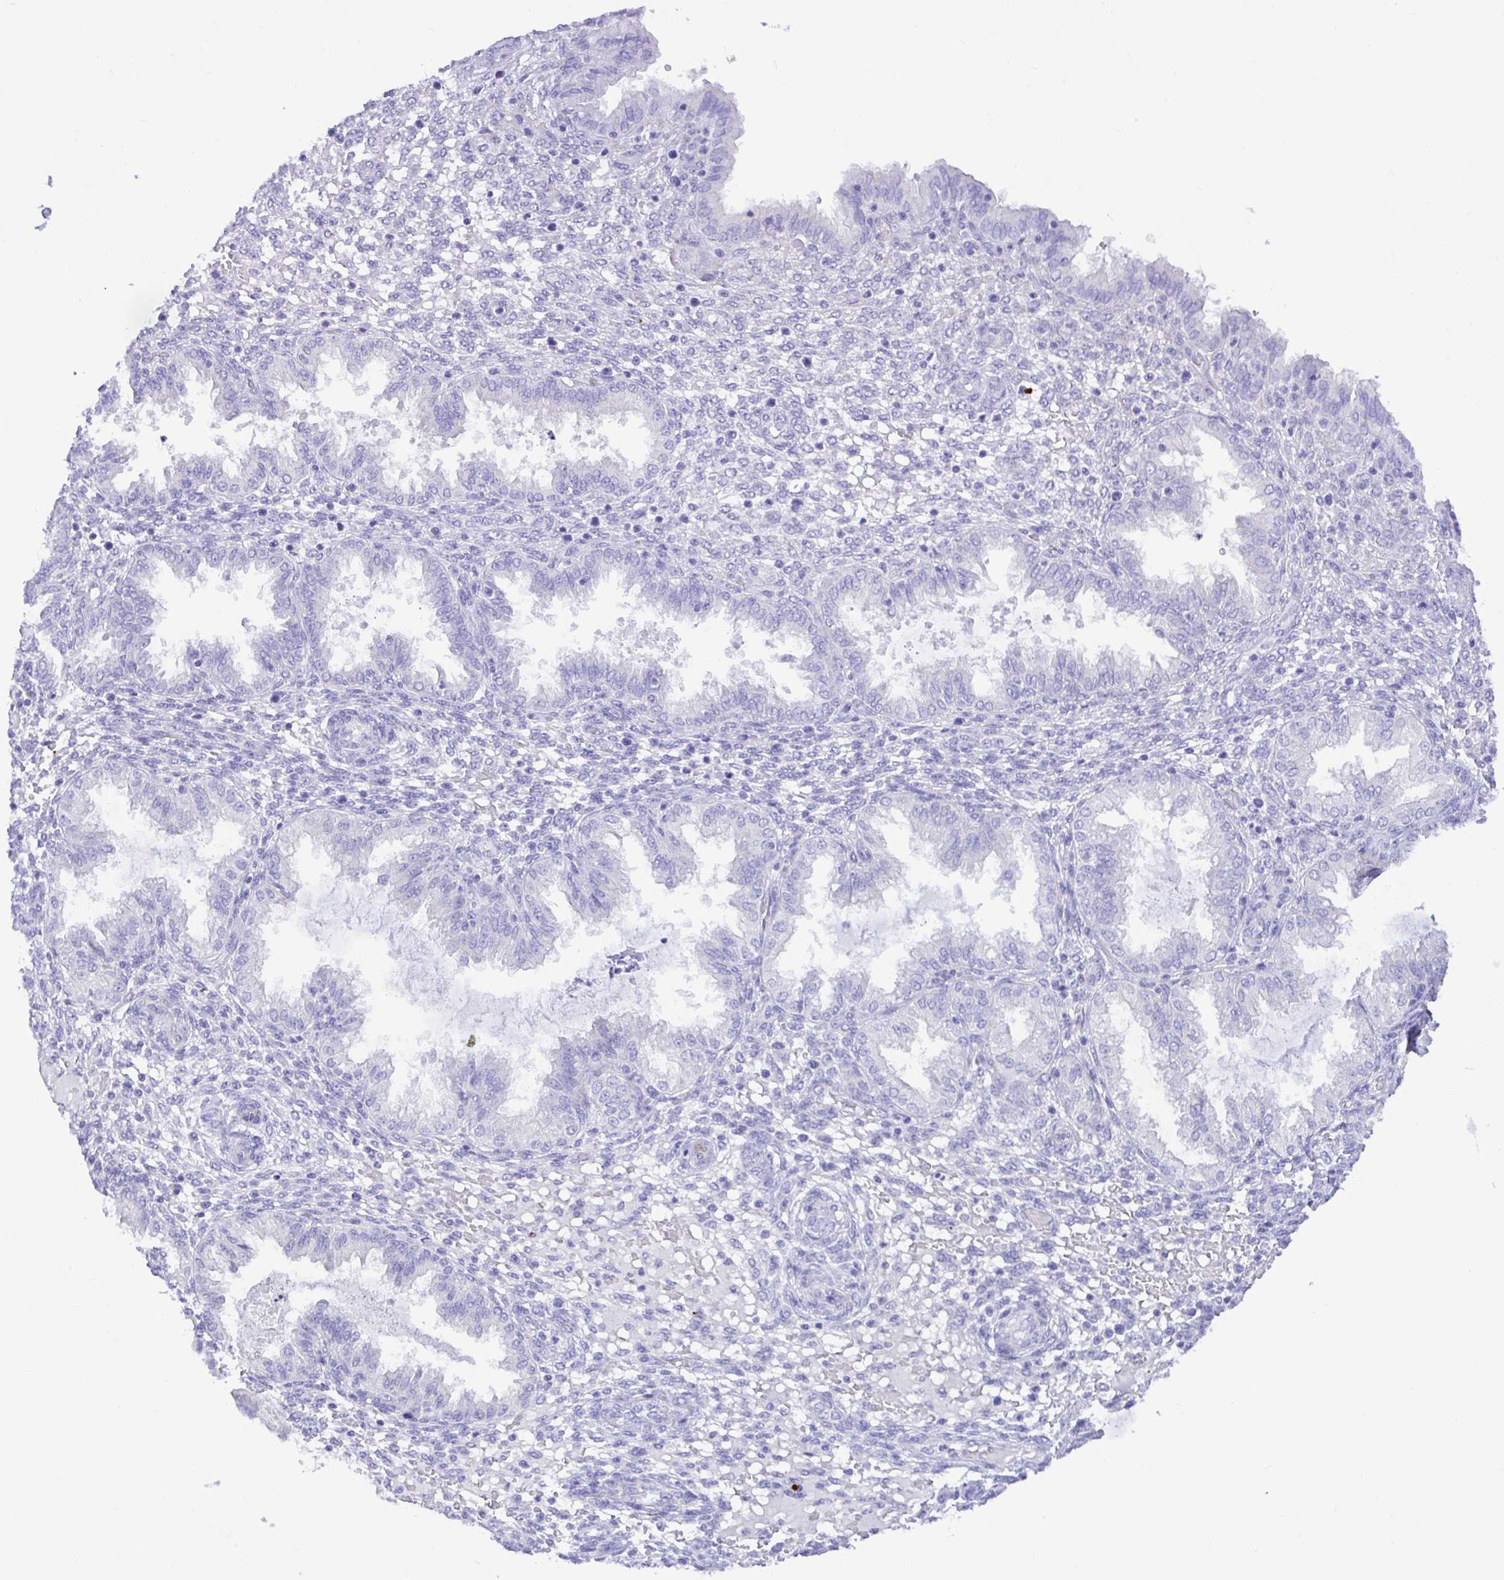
{"staining": {"intensity": "negative", "quantity": "none", "location": "none"}, "tissue": "endometrium", "cell_type": "Cells in endometrial stroma", "image_type": "normal", "snomed": [{"axis": "morphology", "description": "Normal tissue, NOS"}, {"axis": "topography", "description": "Endometrium"}], "caption": "This is an immunohistochemistry (IHC) histopathology image of benign human endometrium. There is no staining in cells in endometrial stroma.", "gene": "BACE2", "patient": {"sex": "female", "age": 33}}